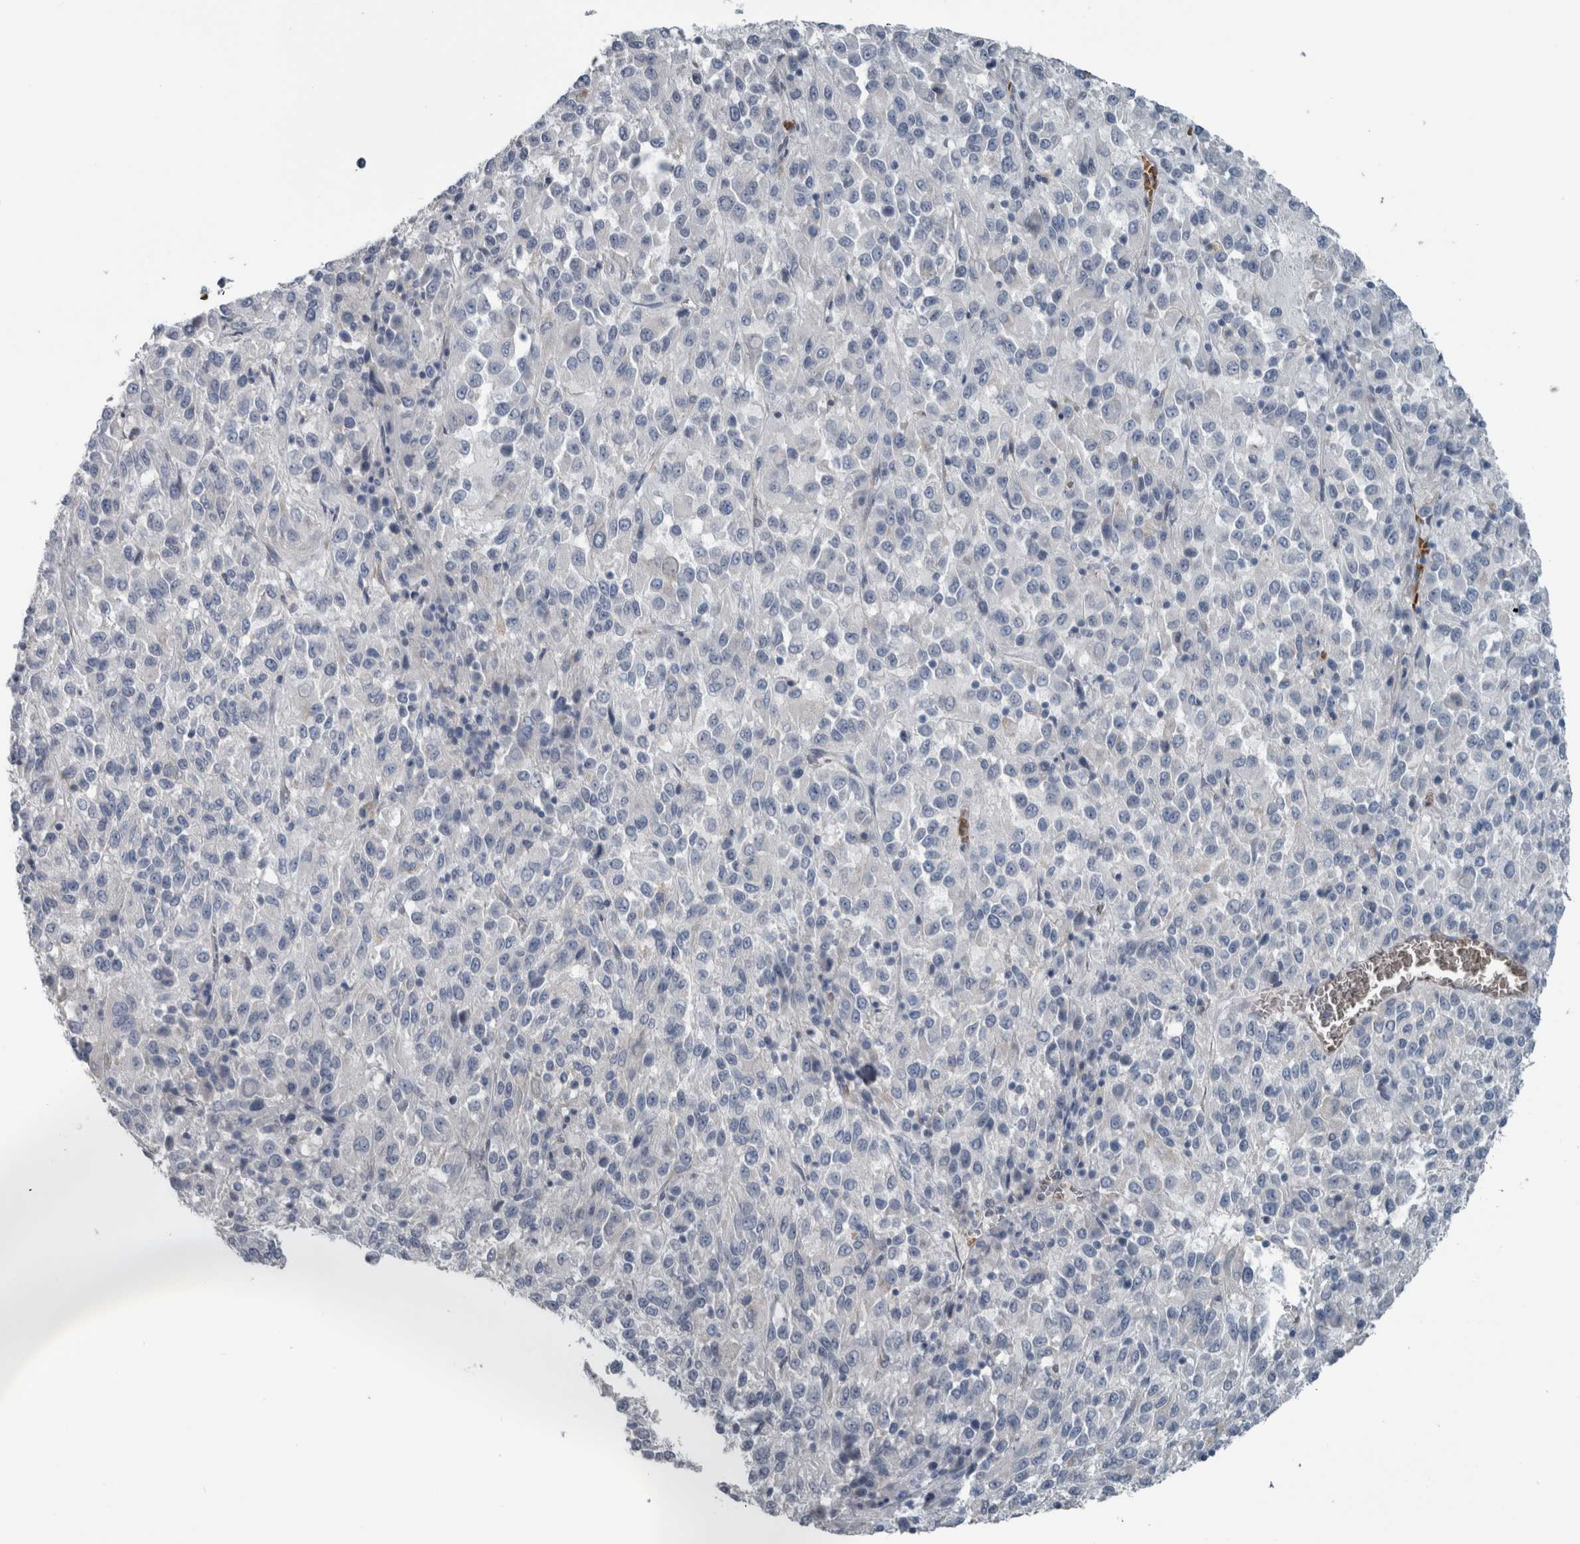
{"staining": {"intensity": "negative", "quantity": "none", "location": "none"}, "tissue": "melanoma", "cell_type": "Tumor cells", "image_type": "cancer", "snomed": [{"axis": "morphology", "description": "Malignant melanoma, Metastatic site"}, {"axis": "topography", "description": "Lung"}], "caption": "Human malignant melanoma (metastatic site) stained for a protein using immunohistochemistry exhibits no positivity in tumor cells.", "gene": "SH3GL2", "patient": {"sex": "male", "age": 64}}